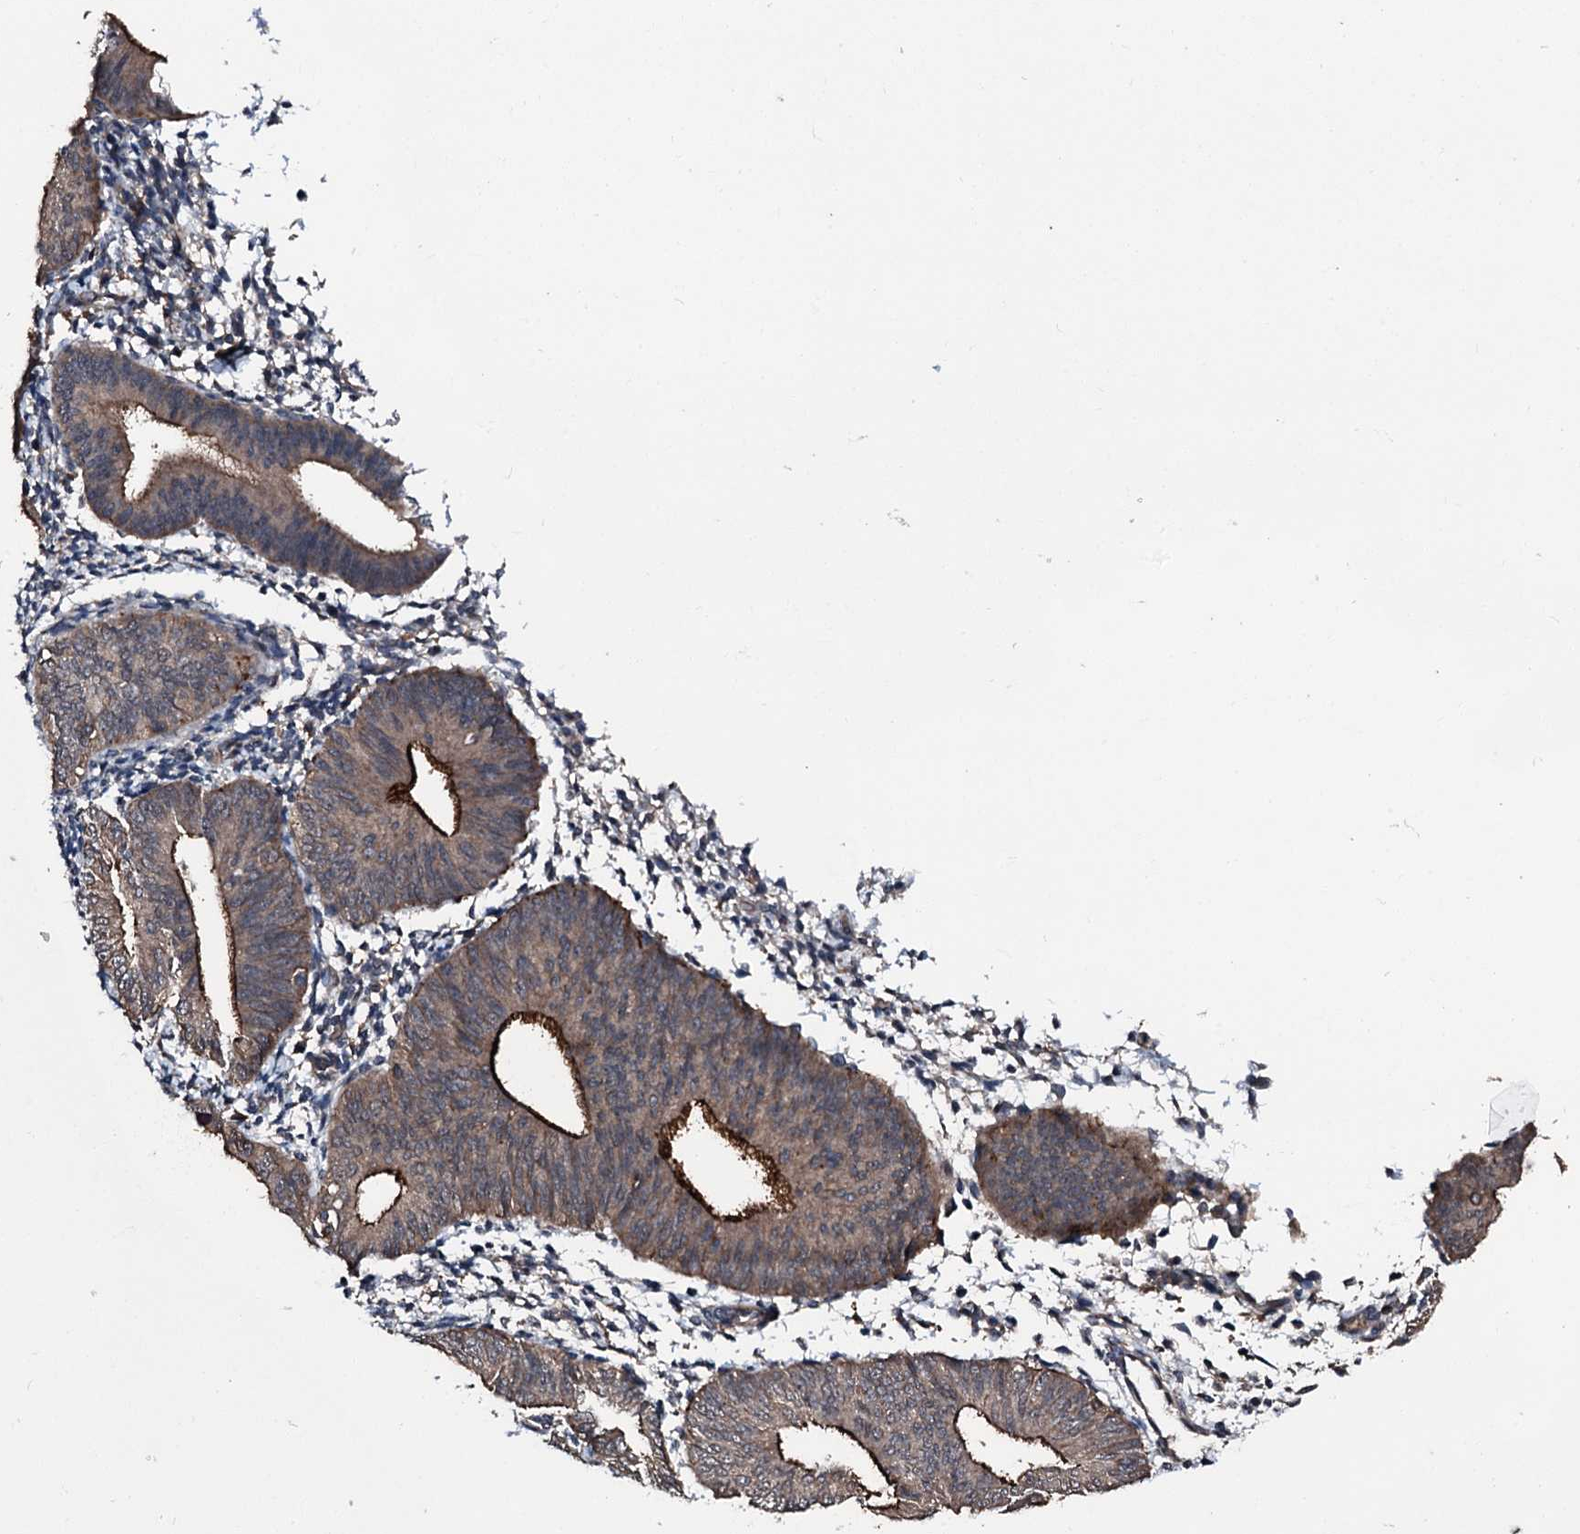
{"staining": {"intensity": "weak", "quantity": "<25%", "location": "cytoplasmic/membranous"}, "tissue": "endometrium", "cell_type": "Cells in endometrial stroma", "image_type": "normal", "snomed": [{"axis": "morphology", "description": "Normal tissue, NOS"}, {"axis": "topography", "description": "Uterus"}, {"axis": "topography", "description": "Endometrium"}], "caption": "A high-resolution photomicrograph shows immunohistochemistry staining of unremarkable endometrium, which displays no significant positivity in cells in endometrial stroma.", "gene": "FGD4", "patient": {"sex": "female", "age": 48}}